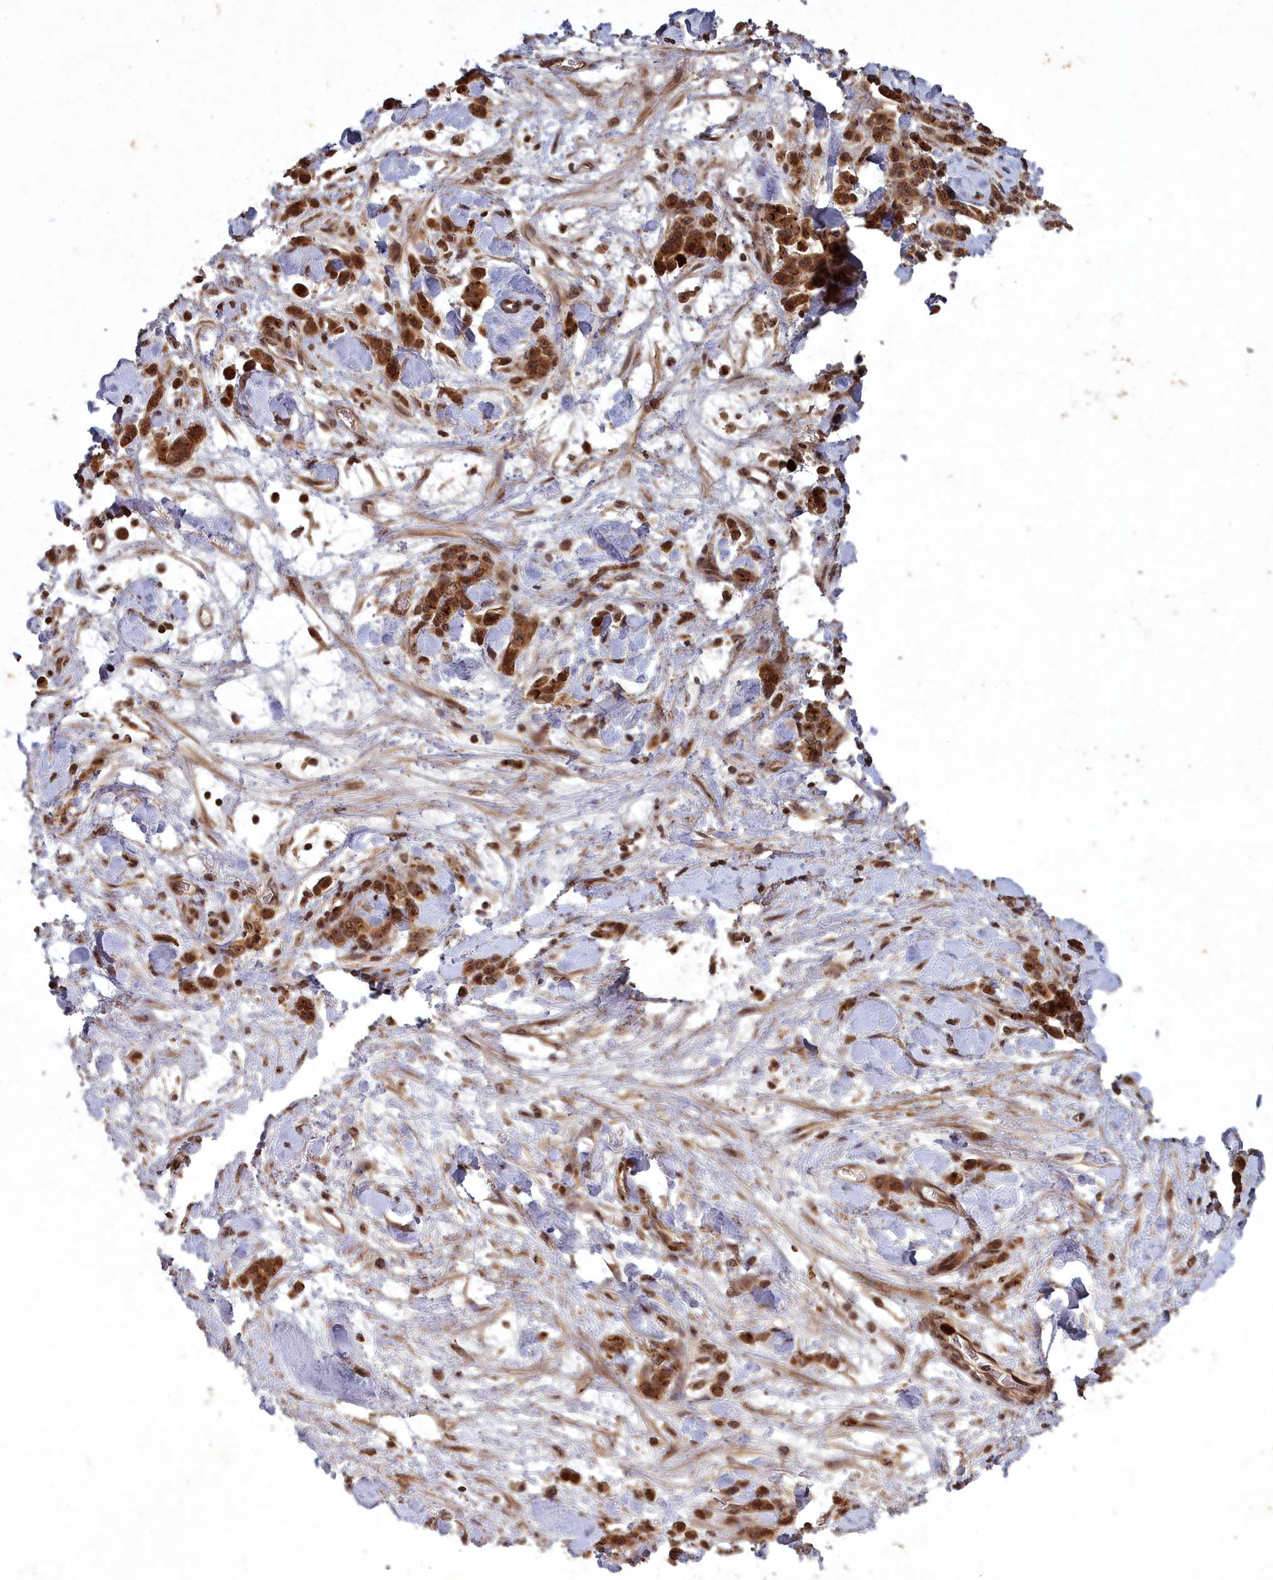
{"staining": {"intensity": "strong", "quantity": ">75%", "location": "cytoplasmic/membranous,nuclear"}, "tissue": "stomach cancer", "cell_type": "Tumor cells", "image_type": "cancer", "snomed": [{"axis": "morphology", "description": "Normal tissue, NOS"}, {"axis": "morphology", "description": "Adenocarcinoma, NOS"}, {"axis": "topography", "description": "Stomach"}], "caption": "IHC histopathology image of neoplastic tissue: human adenocarcinoma (stomach) stained using immunohistochemistry (IHC) demonstrates high levels of strong protein expression localized specifically in the cytoplasmic/membranous and nuclear of tumor cells, appearing as a cytoplasmic/membranous and nuclear brown color.", "gene": "SRMS", "patient": {"sex": "male", "age": 82}}